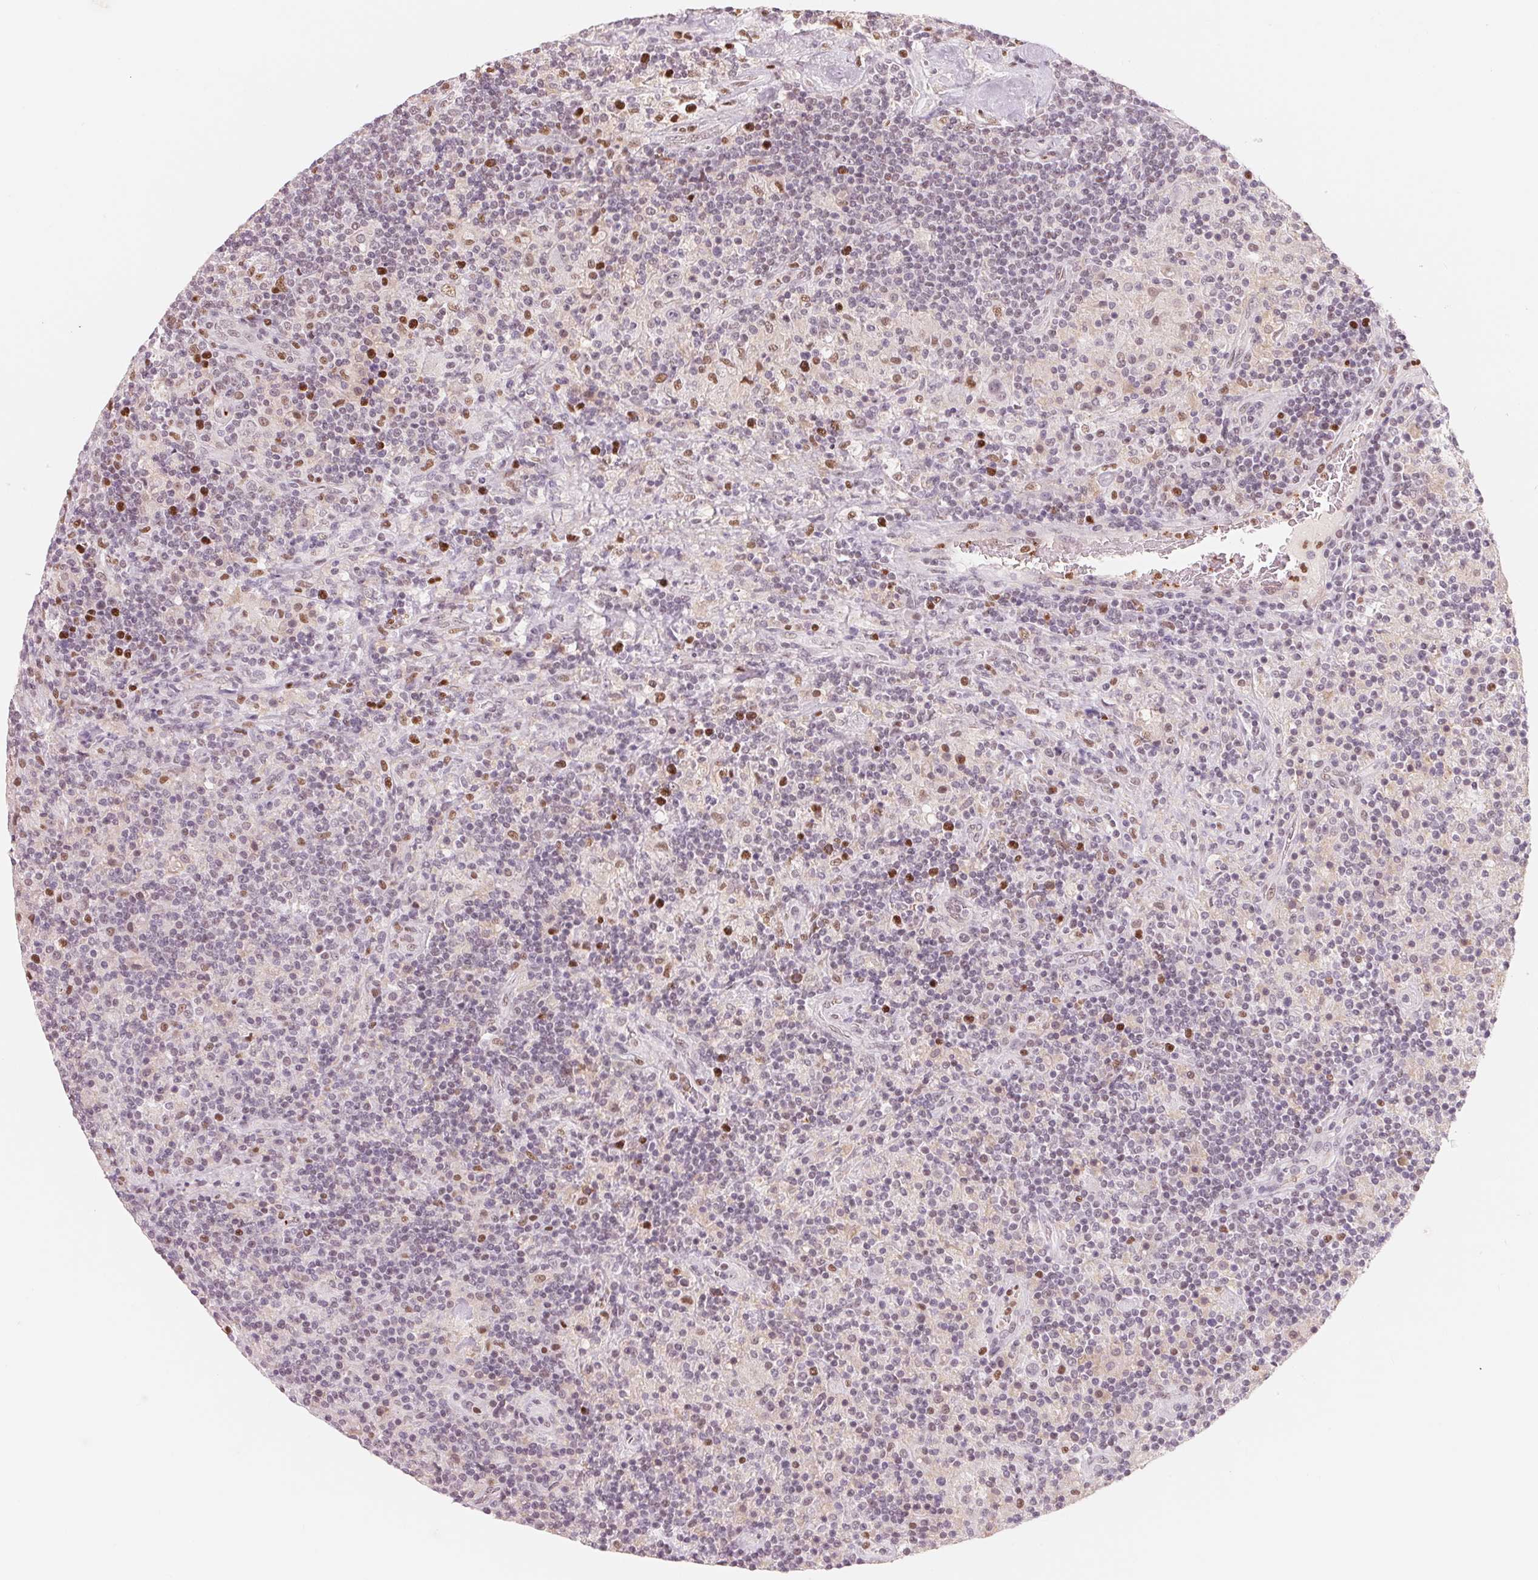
{"staining": {"intensity": "negative", "quantity": "none", "location": "none"}, "tissue": "lymphoma", "cell_type": "Tumor cells", "image_type": "cancer", "snomed": [{"axis": "morphology", "description": "Hodgkin's disease, NOS"}, {"axis": "topography", "description": "Lymph node"}], "caption": "Human Hodgkin's disease stained for a protein using IHC reveals no staining in tumor cells.", "gene": "ARHGAP22", "patient": {"sex": "male", "age": 70}}